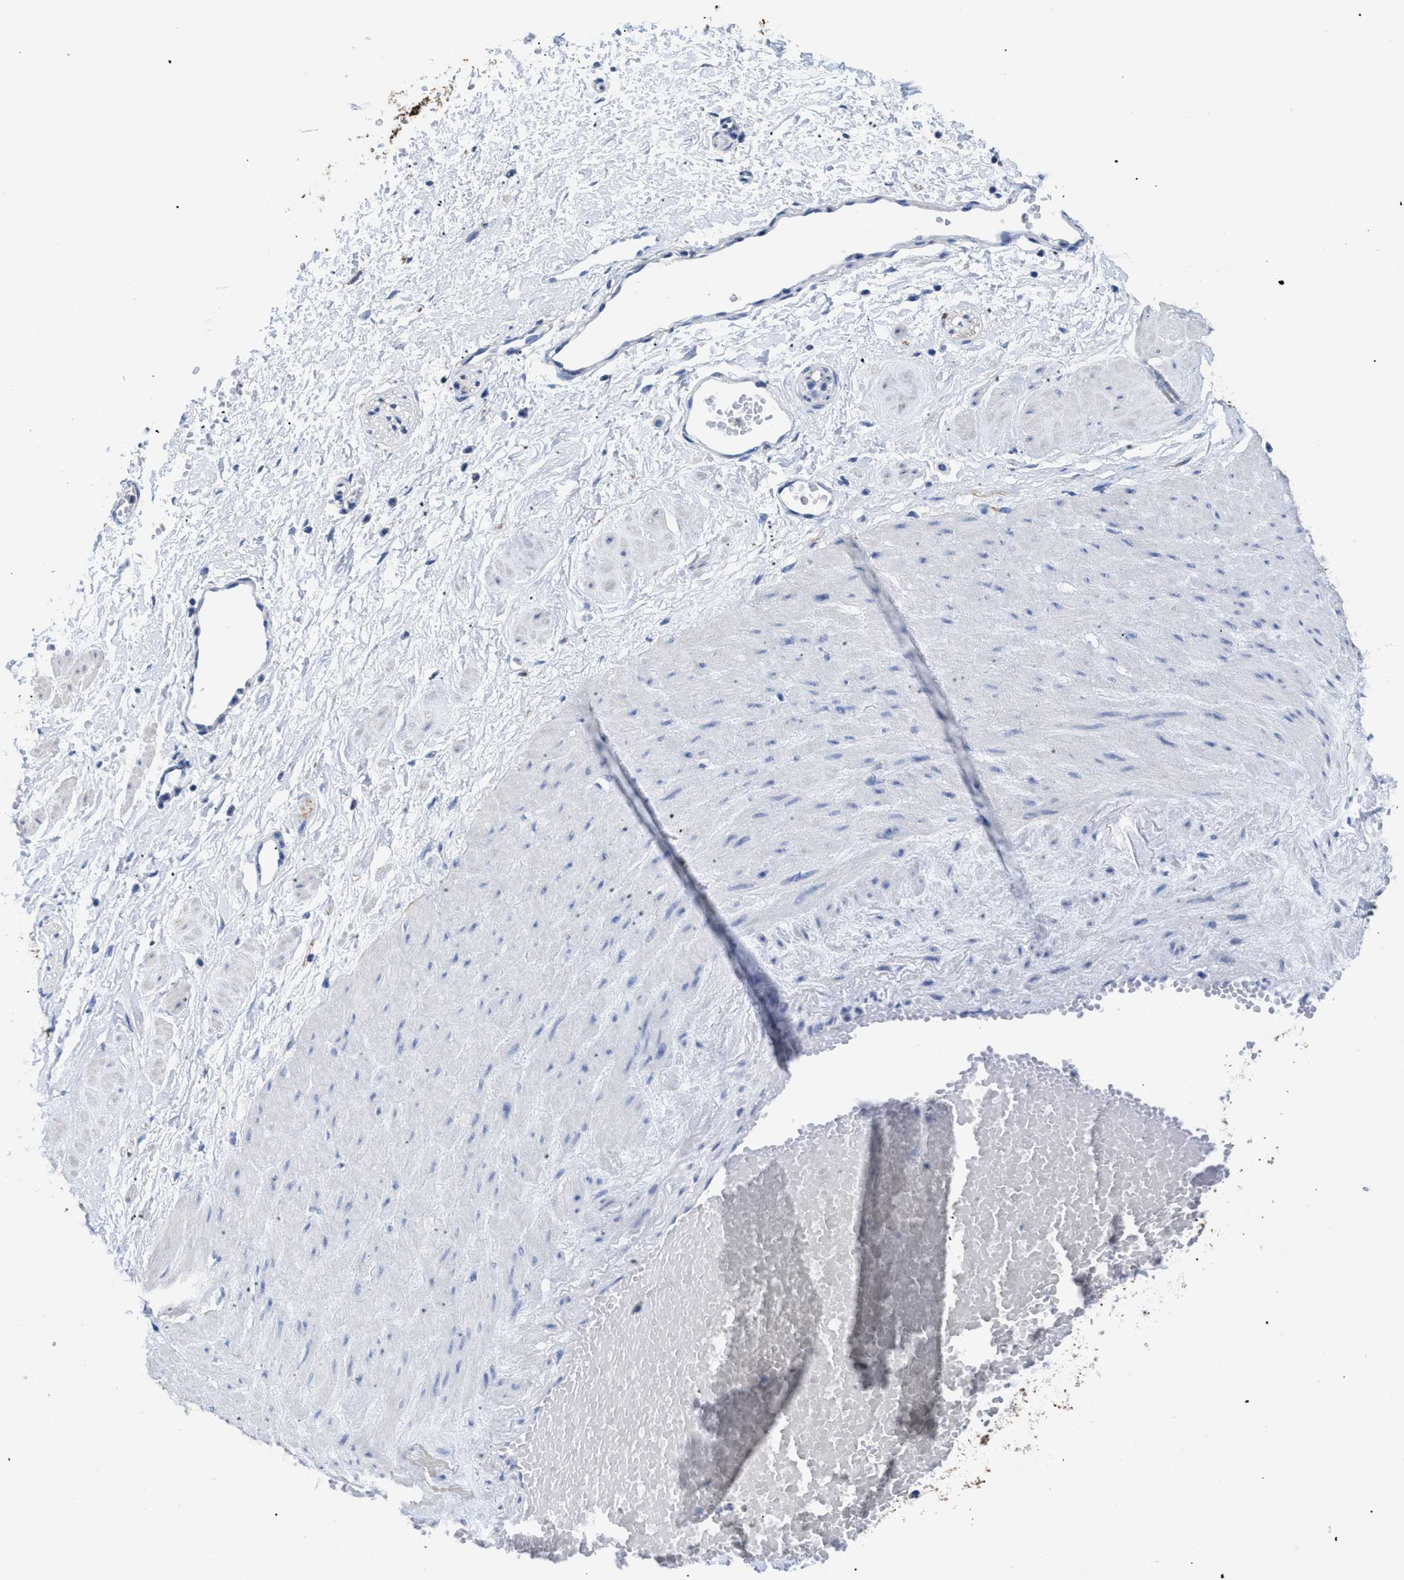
{"staining": {"intensity": "negative", "quantity": "none", "location": "none"}, "tissue": "adipose tissue", "cell_type": "Adipocytes", "image_type": "normal", "snomed": [{"axis": "morphology", "description": "Normal tissue, NOS"}, {"axis": "topography", "description": "Soft tissue"}, {"axis": "topography", "description": "Vascular tissue"}], "caption": "There is no significant positivity in adipocytes of adipose tissue. (DAB immunohistochemistry (IHC) visualized using brightfield microscopy, high magnification).", "gene": "DLC1", "patient": {"sex": "female", "age": 35}}